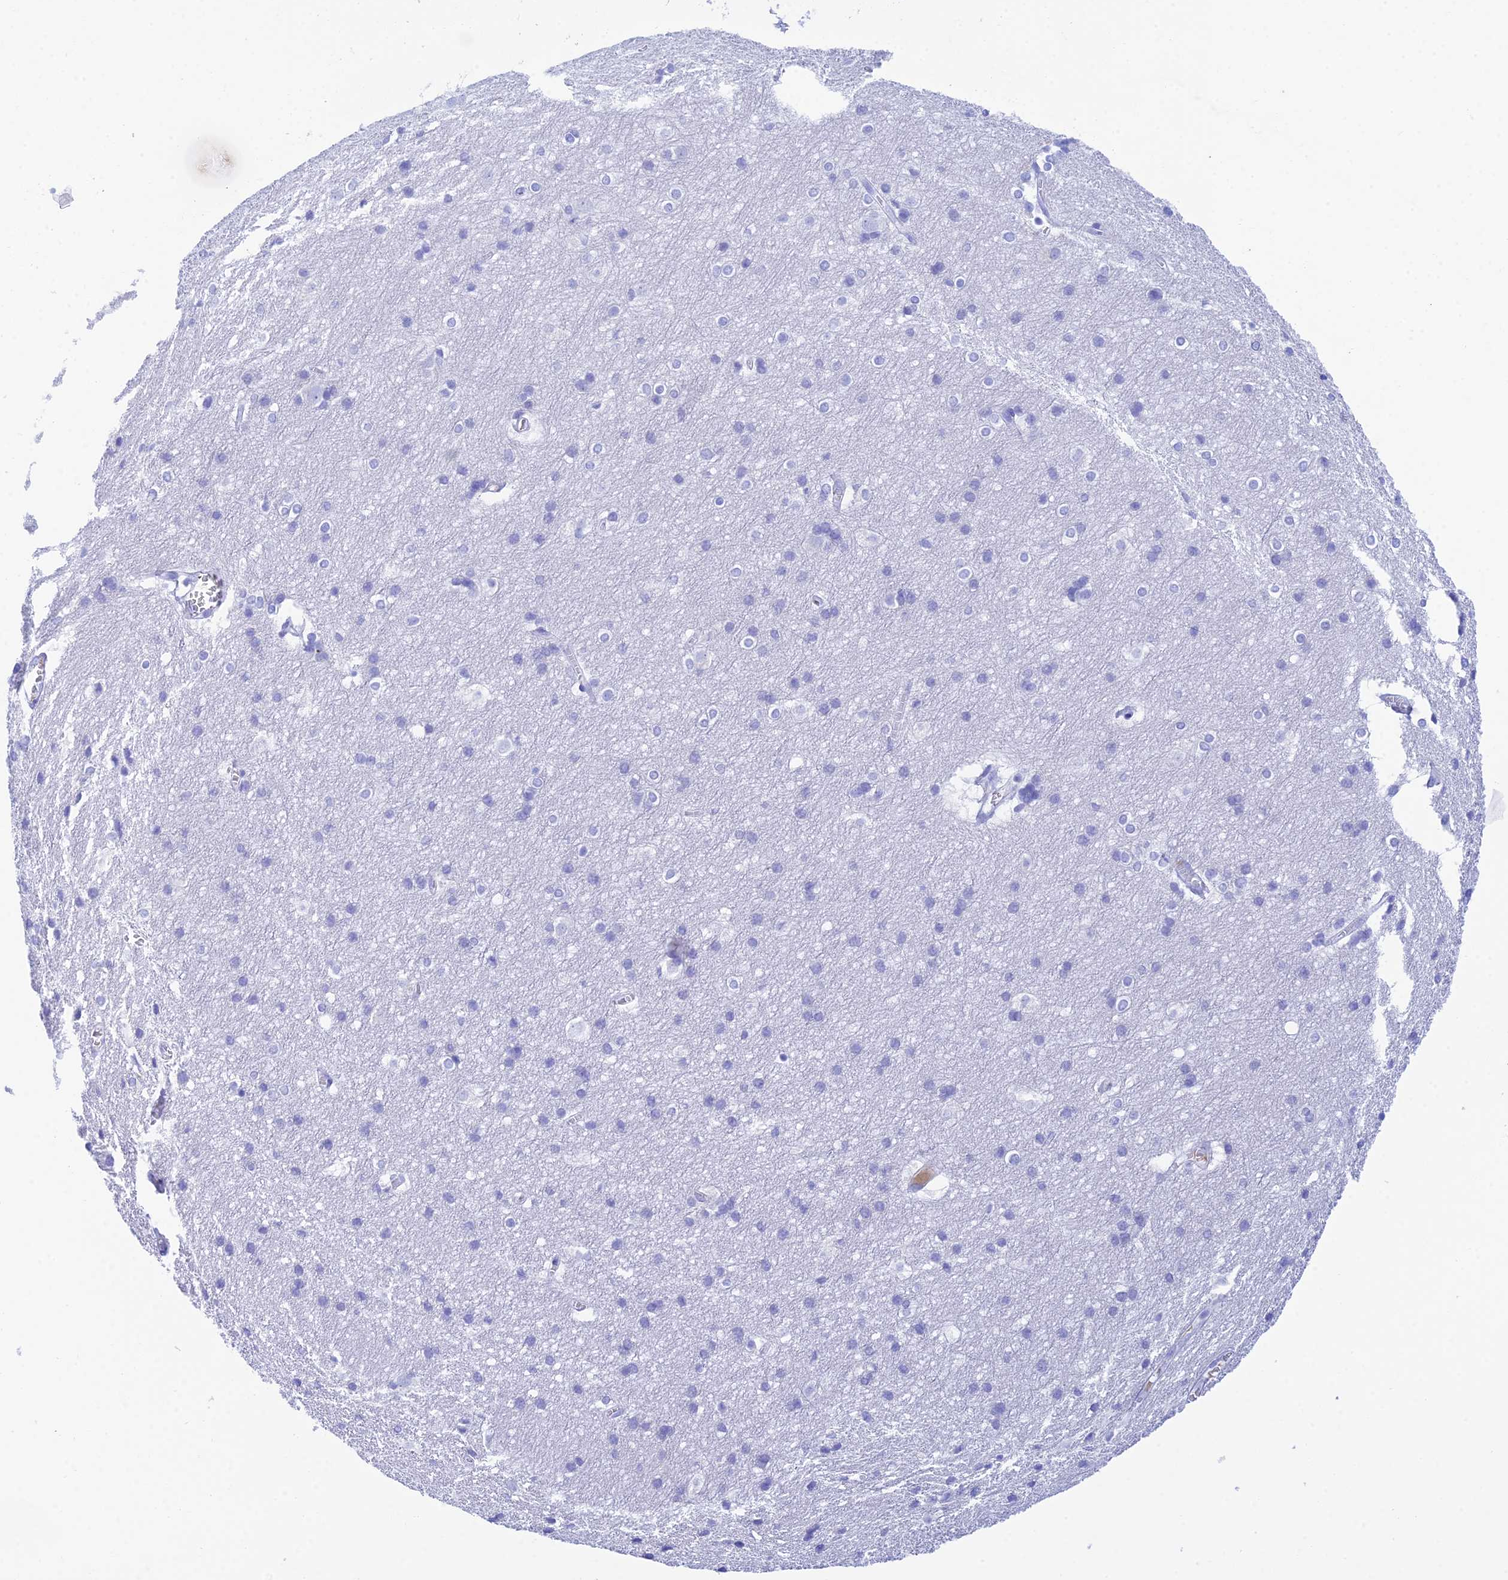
{"staining": {"intensity": "negative", "quantity": "none", "location": "none"}, "tissue": "cerebral cortex", "cell_type": "Endothelial cells", "image_type": "normal", "snomed": [{"axis": "morphology", "description": "Normal tissue, NOS"}, {"axis": "topography", "description": "Cerebral cortex"}], "caption": "This is an immunohistochemistry (IHC) image of normal cerebral cortex. There is no expression in endothelial cells.", "gene": "REG1A", "patient": {"sex": "male", "age": 54}}